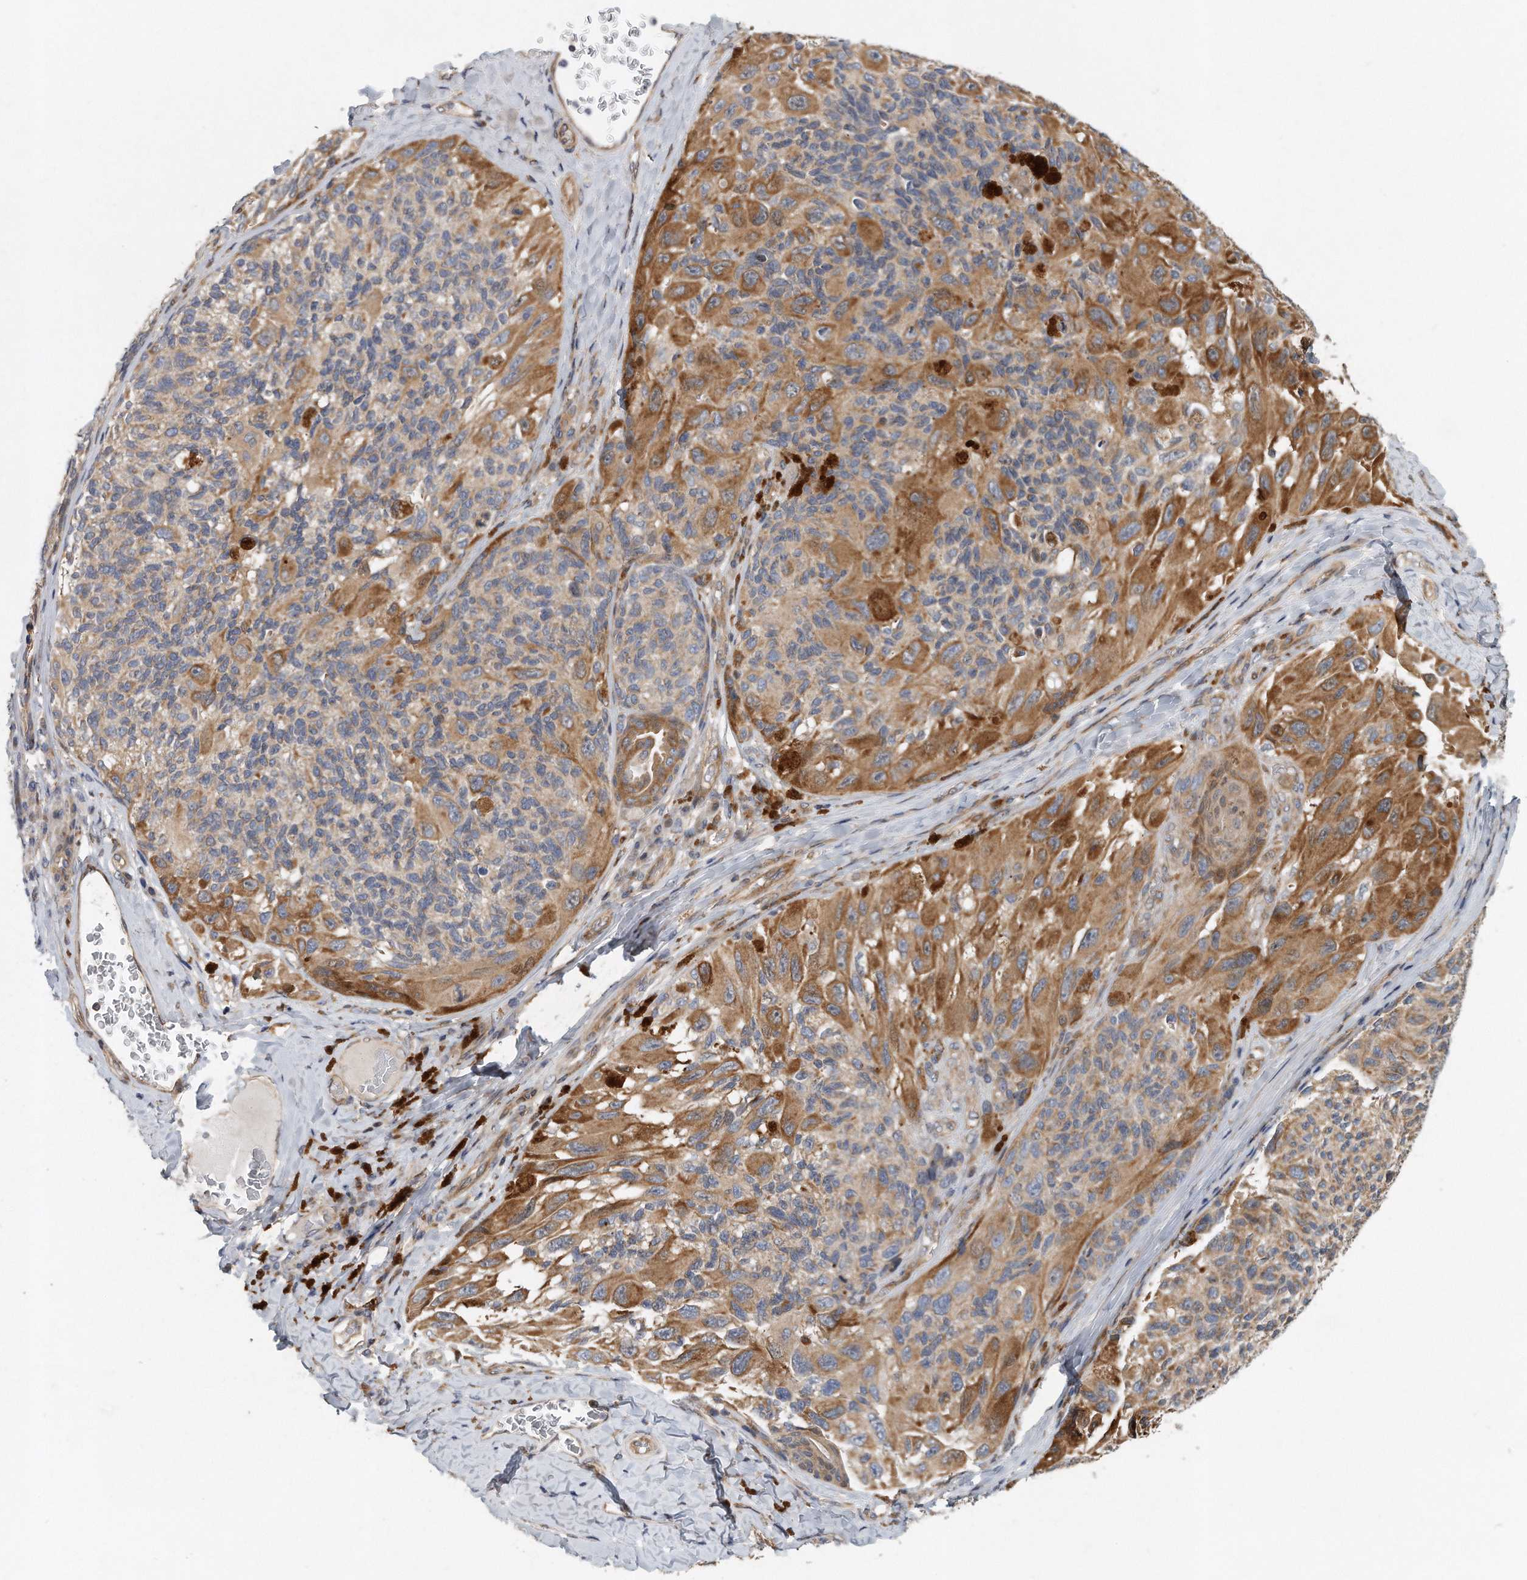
{"staining": {"intensity": "moderate", "quantity": "25%-75%", "location": "cytoplasmic/membranous"}, "tissue": "melanoma", "cell_type": "Tumor cells", "image_type": "cancer", "snomed": [{"axis": "morphology", "description": "Malignant melanoma, NOS"}, {"axis": "topography", "description": "Skin"}], "caption": "An IHC micrograph of tumor tissue is shown. Protein staining in brown labels moderate cytoplasmic/membranous positivity in melanoma within tumor cells.", "gene": "PCDH8", "patient": {"sex": "female", "age": 73}}